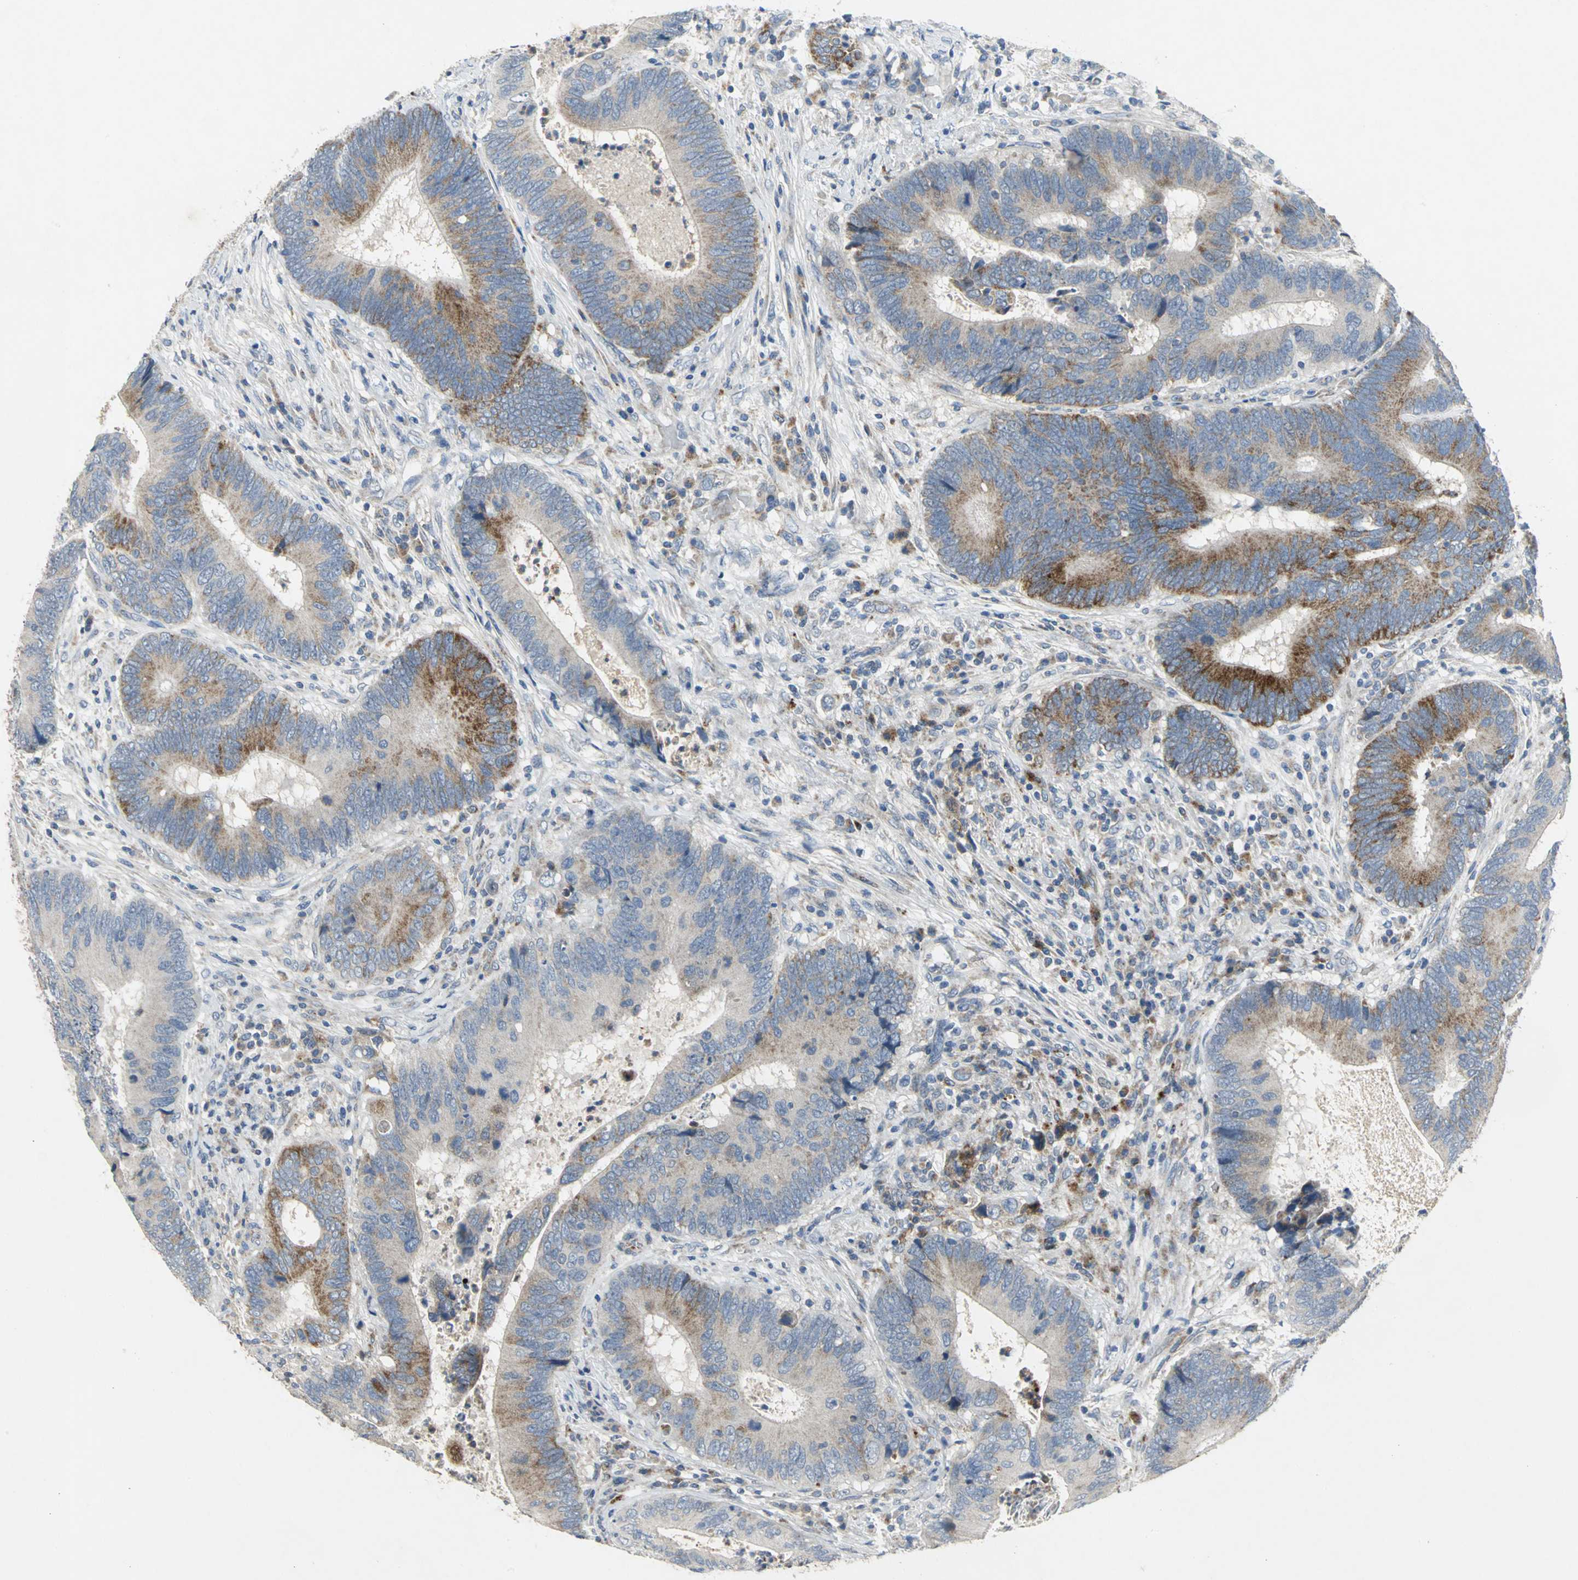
{"staining": {"intensity": "strong", "quantity": "25%-75%", "location": "cytoplasmic/membranous"}, "tissue": "colorectal cancer", "cell_type": "Tumor cells", "image_type": "cancer", "snomed": [{"axis": "morphology", "description": "Adenocarcinoma, NOS"}, {"axis": "topography", "description": "Colon"}], "caption": "Immunohistochemistry (DAB) staining of colorectal cancer (adenocarcinoma) reveals strong cytoplasmic/membranous protein expression in approximately 25%-75% of tumor cells.", "gene": "SPPL2B", "patient": {"sex": "female", "age": 78}}